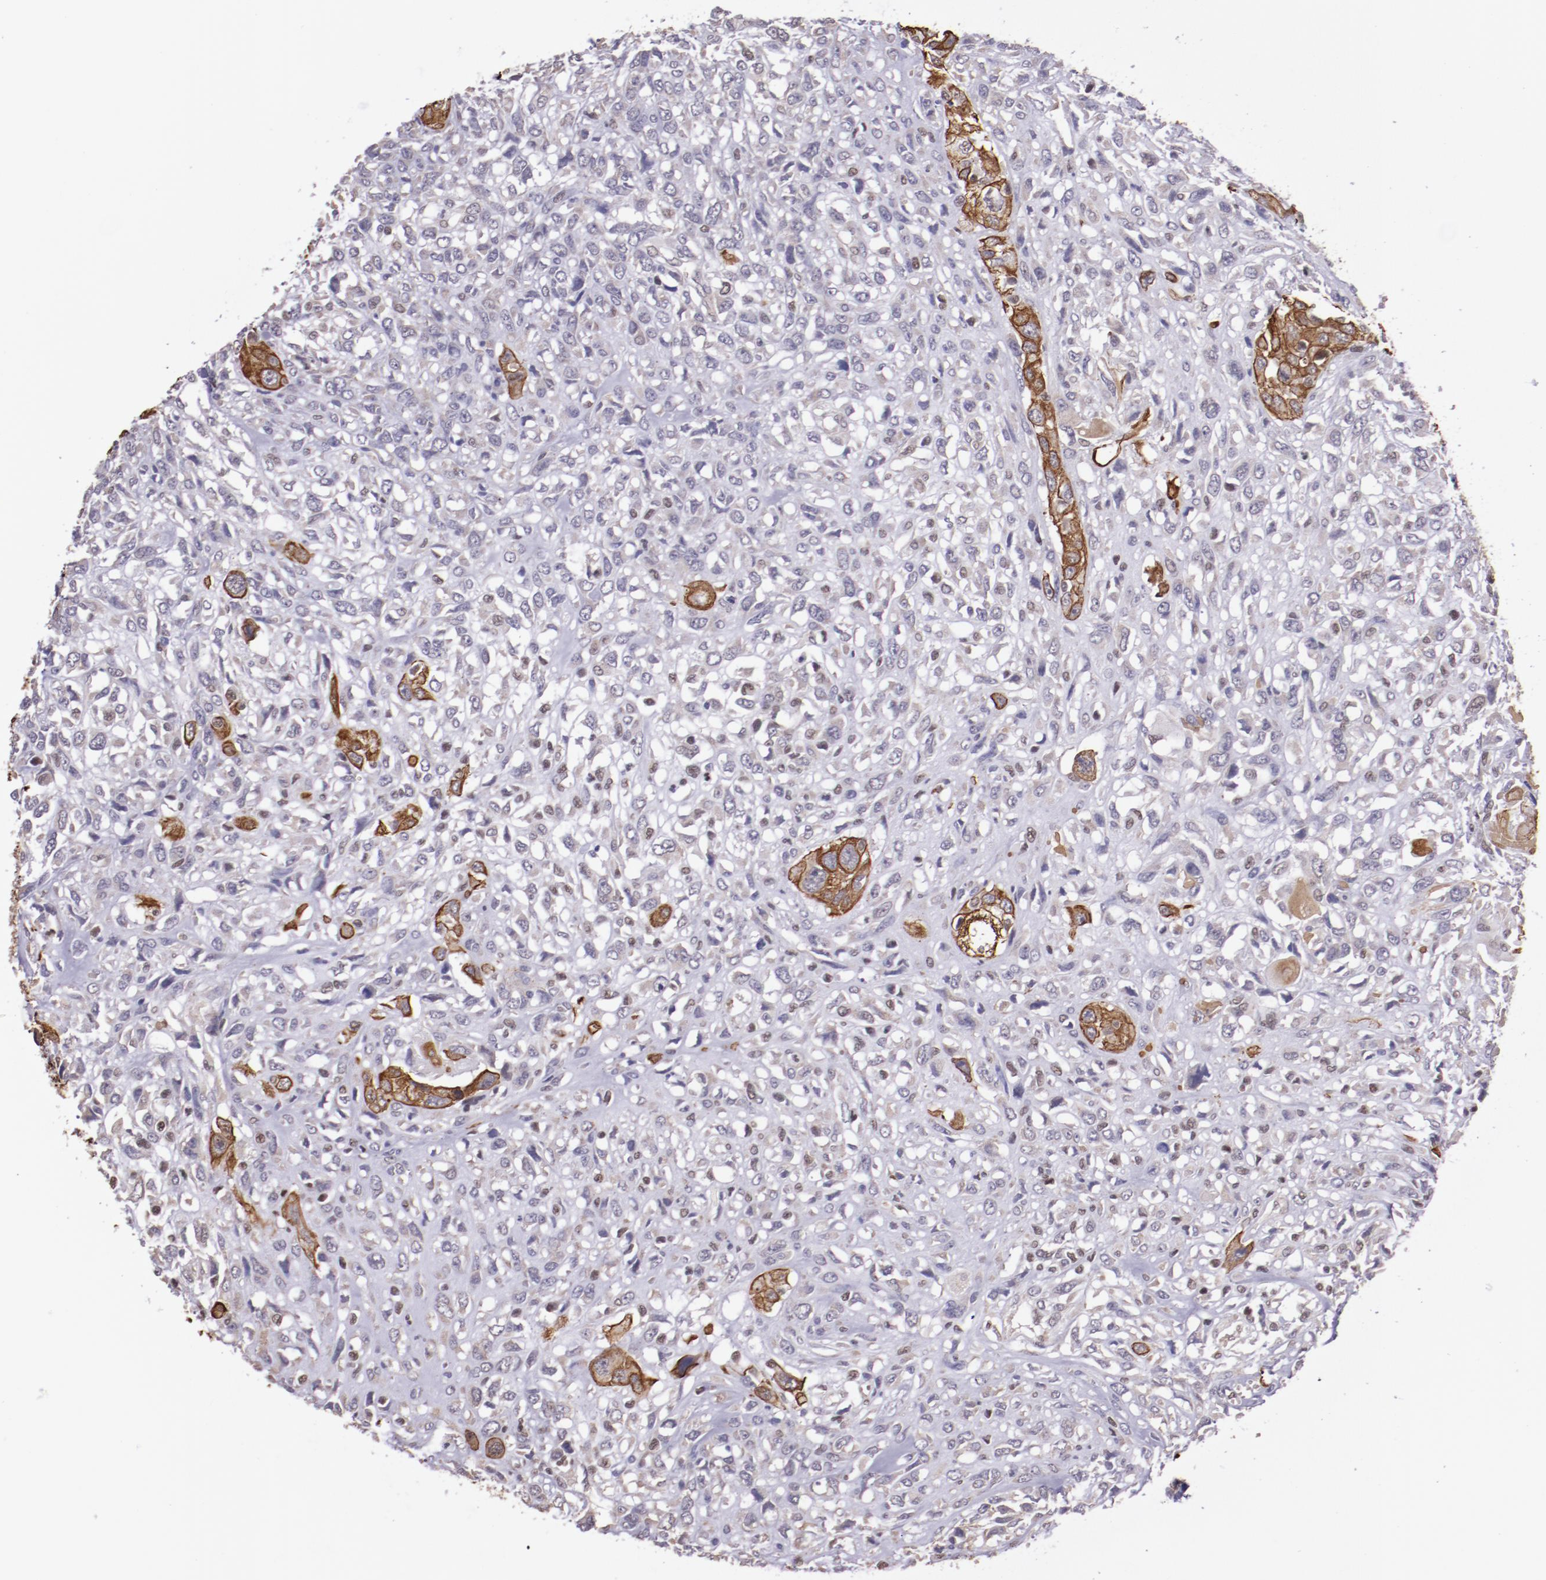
{"staining": {"intensity": "moderate", "quantity": ">75%", "location": "cytoplasmic/membranous"}, "tissue": "head and neck cancer", "cell_type": "Tumor cells", "image_type": "cancer", "snomed": [{"axis": "morphology", "description": "Neoplasm, malignant, NOS"}, {"axis": "topography", "description": "Salivary gland"}, {"axis": "topography", "description": "Head-Neck"}], "caption": "Head and neck cancer (neoplasm (malignant)) was stained to show a protein in brown. There is medium levels of moderate cytoplasmic/membranous positivity in about >75% of tumor cells.", "gene": "ELF1", "patient": {"sex": "male", "age": 43}}